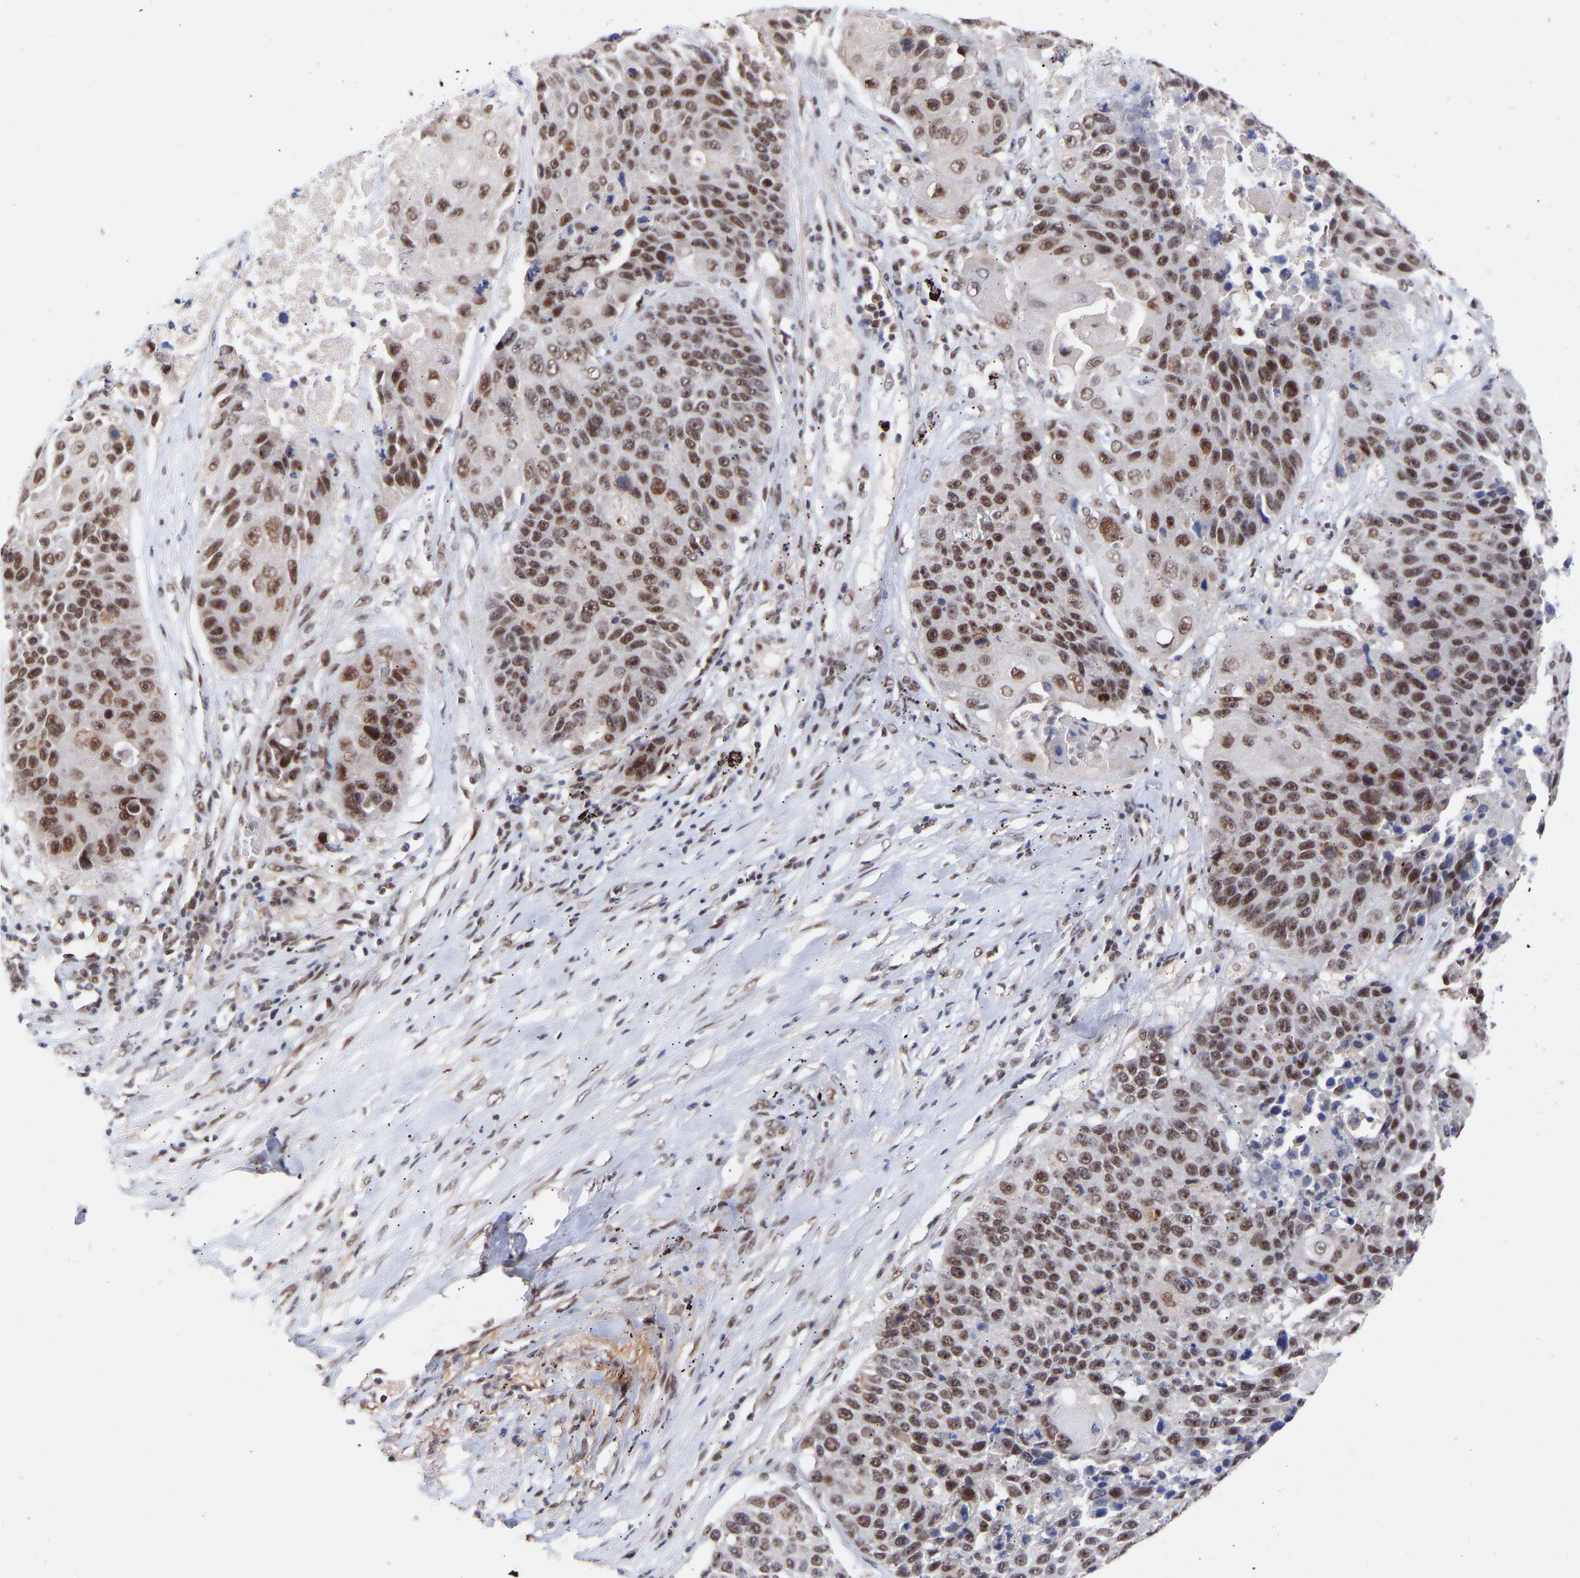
{"staining": {"intensity": "moderate", "quantity": ">75%", "location": "nuclear"}, "tissue": "lung cancer", "cell_type": "Tumor cells", "image_type": "cancer", "snomed": [{"axis": "morphology", "description": "Squamous cell carcinoma, NOS"}, {"axis": "topography", "description": "Lung"}], "caption": "IHC micrograph of lung squamous cell carcinoma stained for a protein (brown), which exhibits medium levels of moderate nuclear positivity in about >75% of tumor cells.", "gene": "RBM15", "patient": {"sex": "male", "age": 61}}